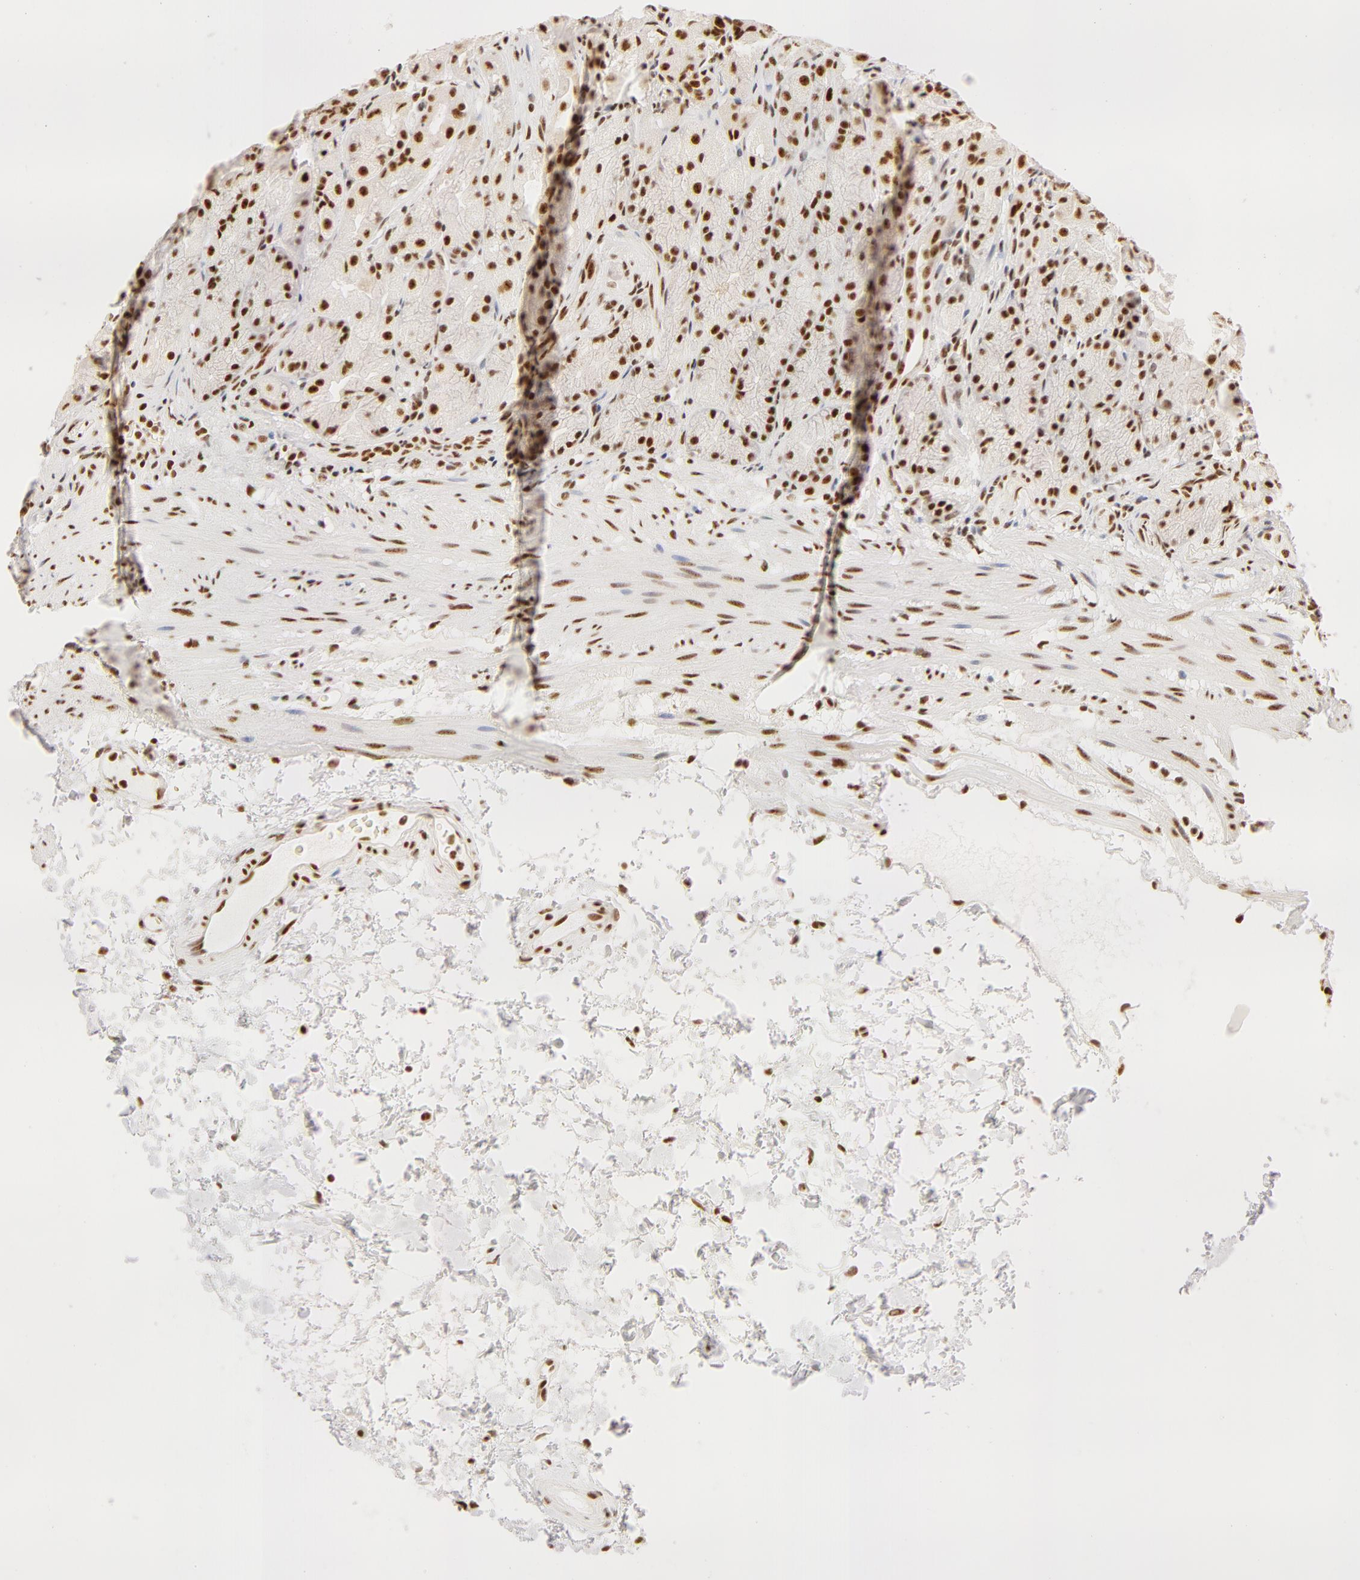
{"staining": {"intensity": "strong", "quantity": ">75%", "location": "nuclear"}, "tissue": "stomach", "cell_type": "Glandular cells", "image_type": "normal", "snomed": [{"axis": "morphology", "description": "Normal tissue, NOS"}, {"axis": "topography", "description": "Stomach, upper"}], "caption": "Immunohistochemistry (IHC) histopathology image of normal stomach: stomach stained using immunohistochemistry (IHC) displays high levels of strong protein expression localized specifically in the nuclear of glandular cells, appearing as a nuclear brown color.", "gene": "RBM39", "patient": {"sex": "female", "age": 75}}